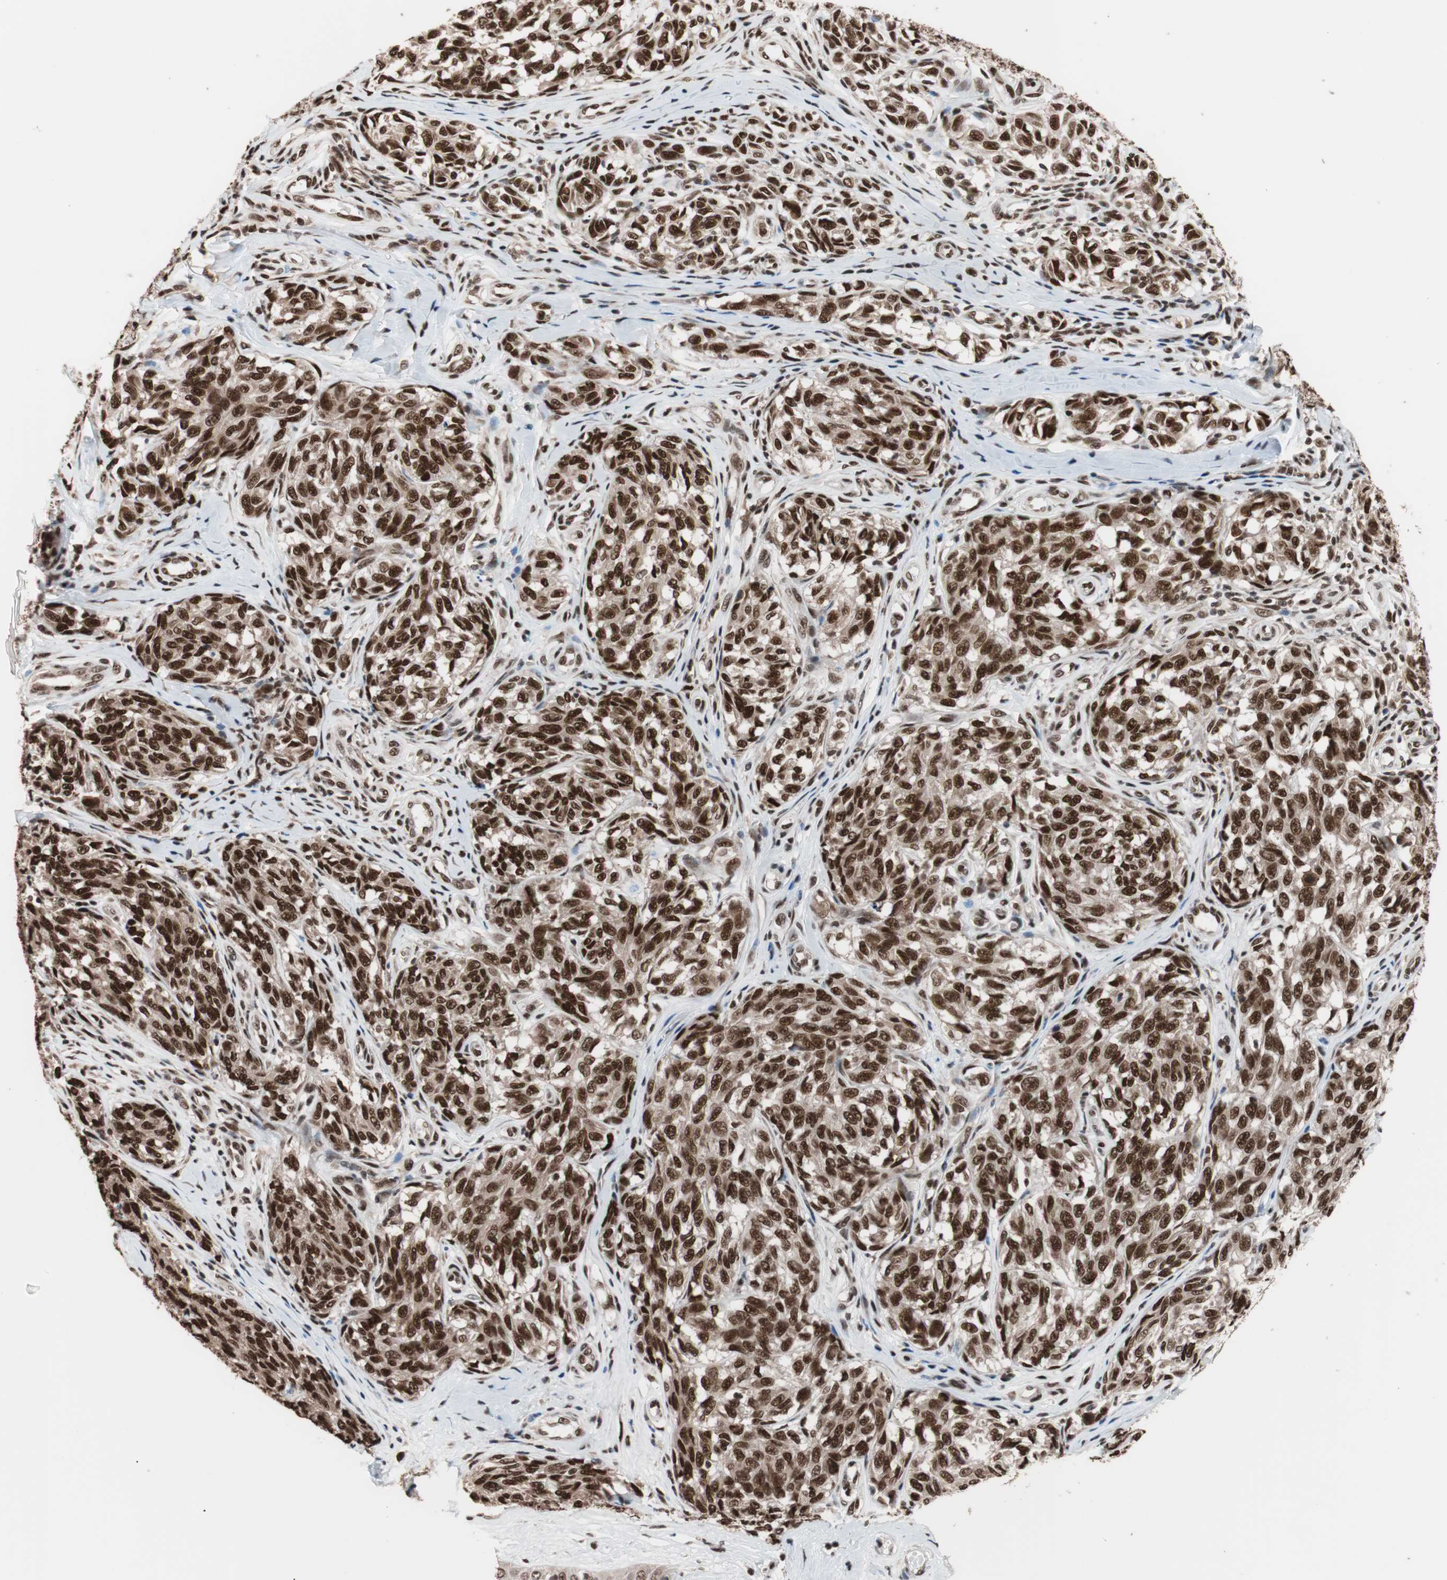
{"staining": {"intensity": "strong", "quantity": ">75%", "location": "nuclear"}, "tissue": "melanoma", "cell_type": "Tumor cells", "image_type": "cancer", "snomed": [{"axis": "morphology", "description": "Malignant melanoma, NOS"}, {"axis": "topography", "description": "Skin"}], "caption": "Immunohistochemistry of melanoma shows high levels of strong nuclear staining in approximately >75% of tumor cells.", "gene": "CHAMP1", "patient": {"sex": "female", "age": 64}}